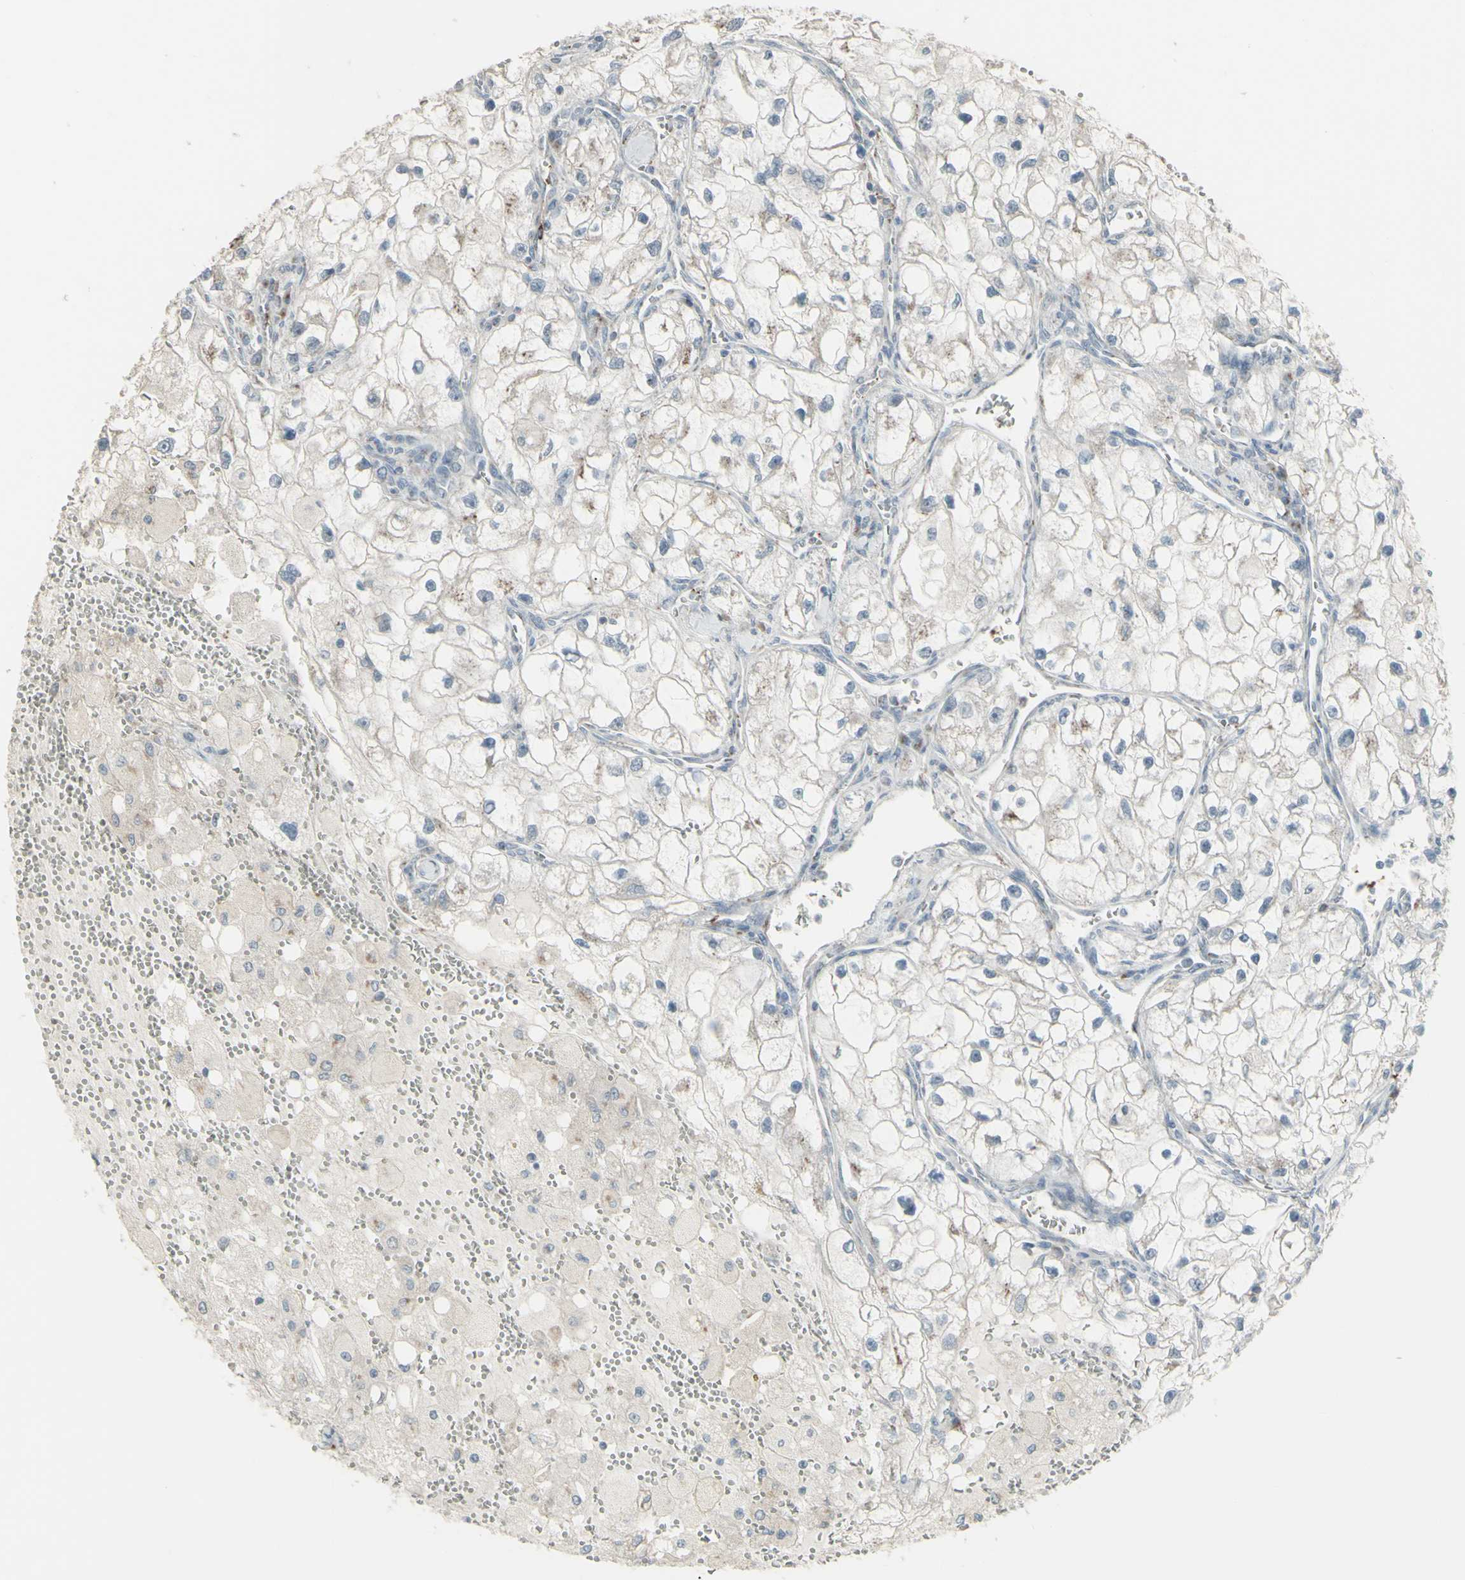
{"staining": {"intensity": "negative", "quantity": "none", "location": "none"}, "tissue": "renal cancer", "cell_type": "Tumor cells", "image_type": "cancer", "snomed": [{"axis": "morphology", "description": "Adenocarcinoma, NOS"}, {"axis": "topography", "description": "Kidney"}], "caption": "There is no significant expression in tumor cells of adenocarcinoma (renal).", "gene": "CD79B", "patient": {"sex": "female", "age": 70}}